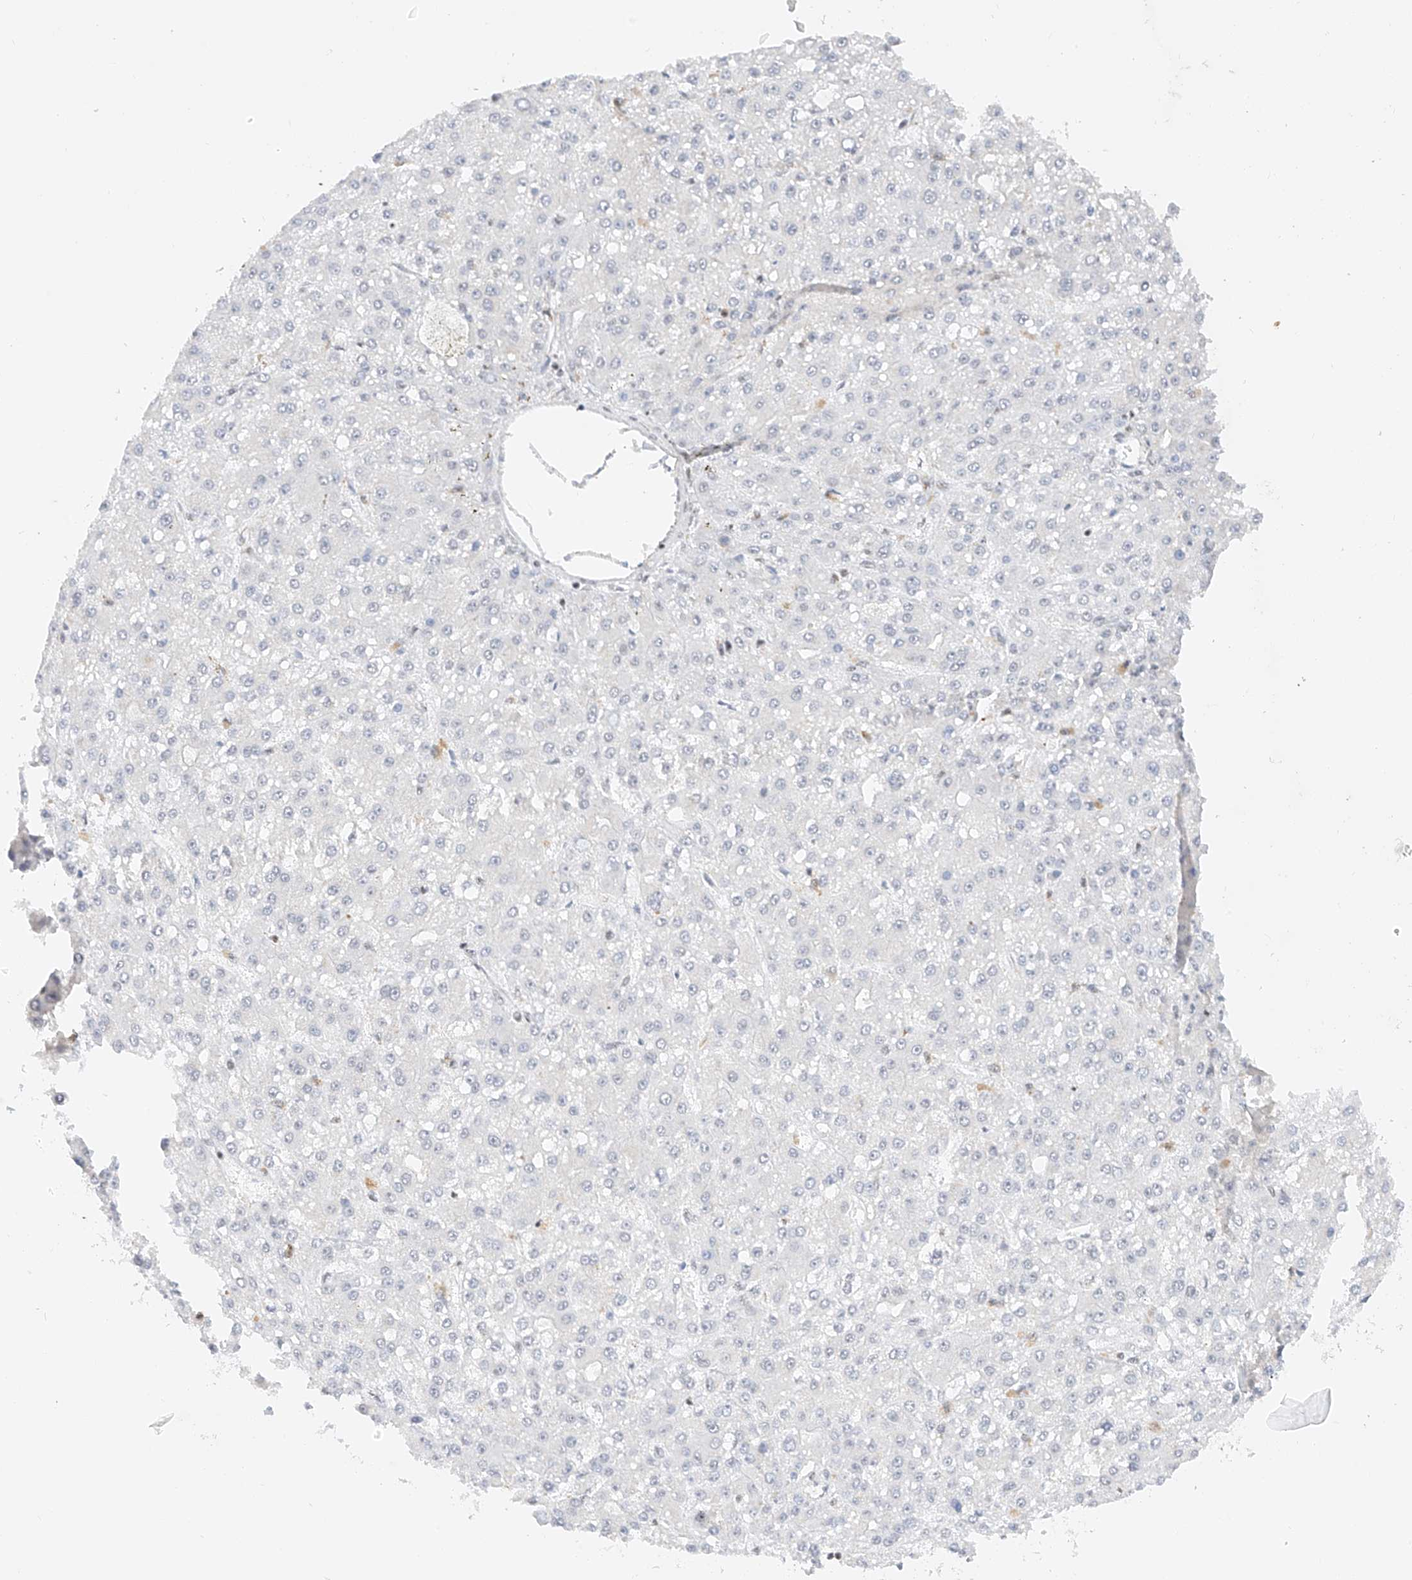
{"staining": {"intensity": "negative", "quantity": "none", "location": "none"}, "tissue": "liver cancer", "cell_type": "Tumor cells", "image_type": "cancer", "snomed": [{"axis": "morphology", "description": "Carcinoma, Hepatocellular, NOS"}, {"axis": "topography", "description": "Liver"}], "caption": "Immunohistochemistry (IHC) of hepatocellular carcinoma (liver) exhibits no positivity in tumor cells.", "gene": "NRF1", "patient": {"sex": "male", "age": 67}}